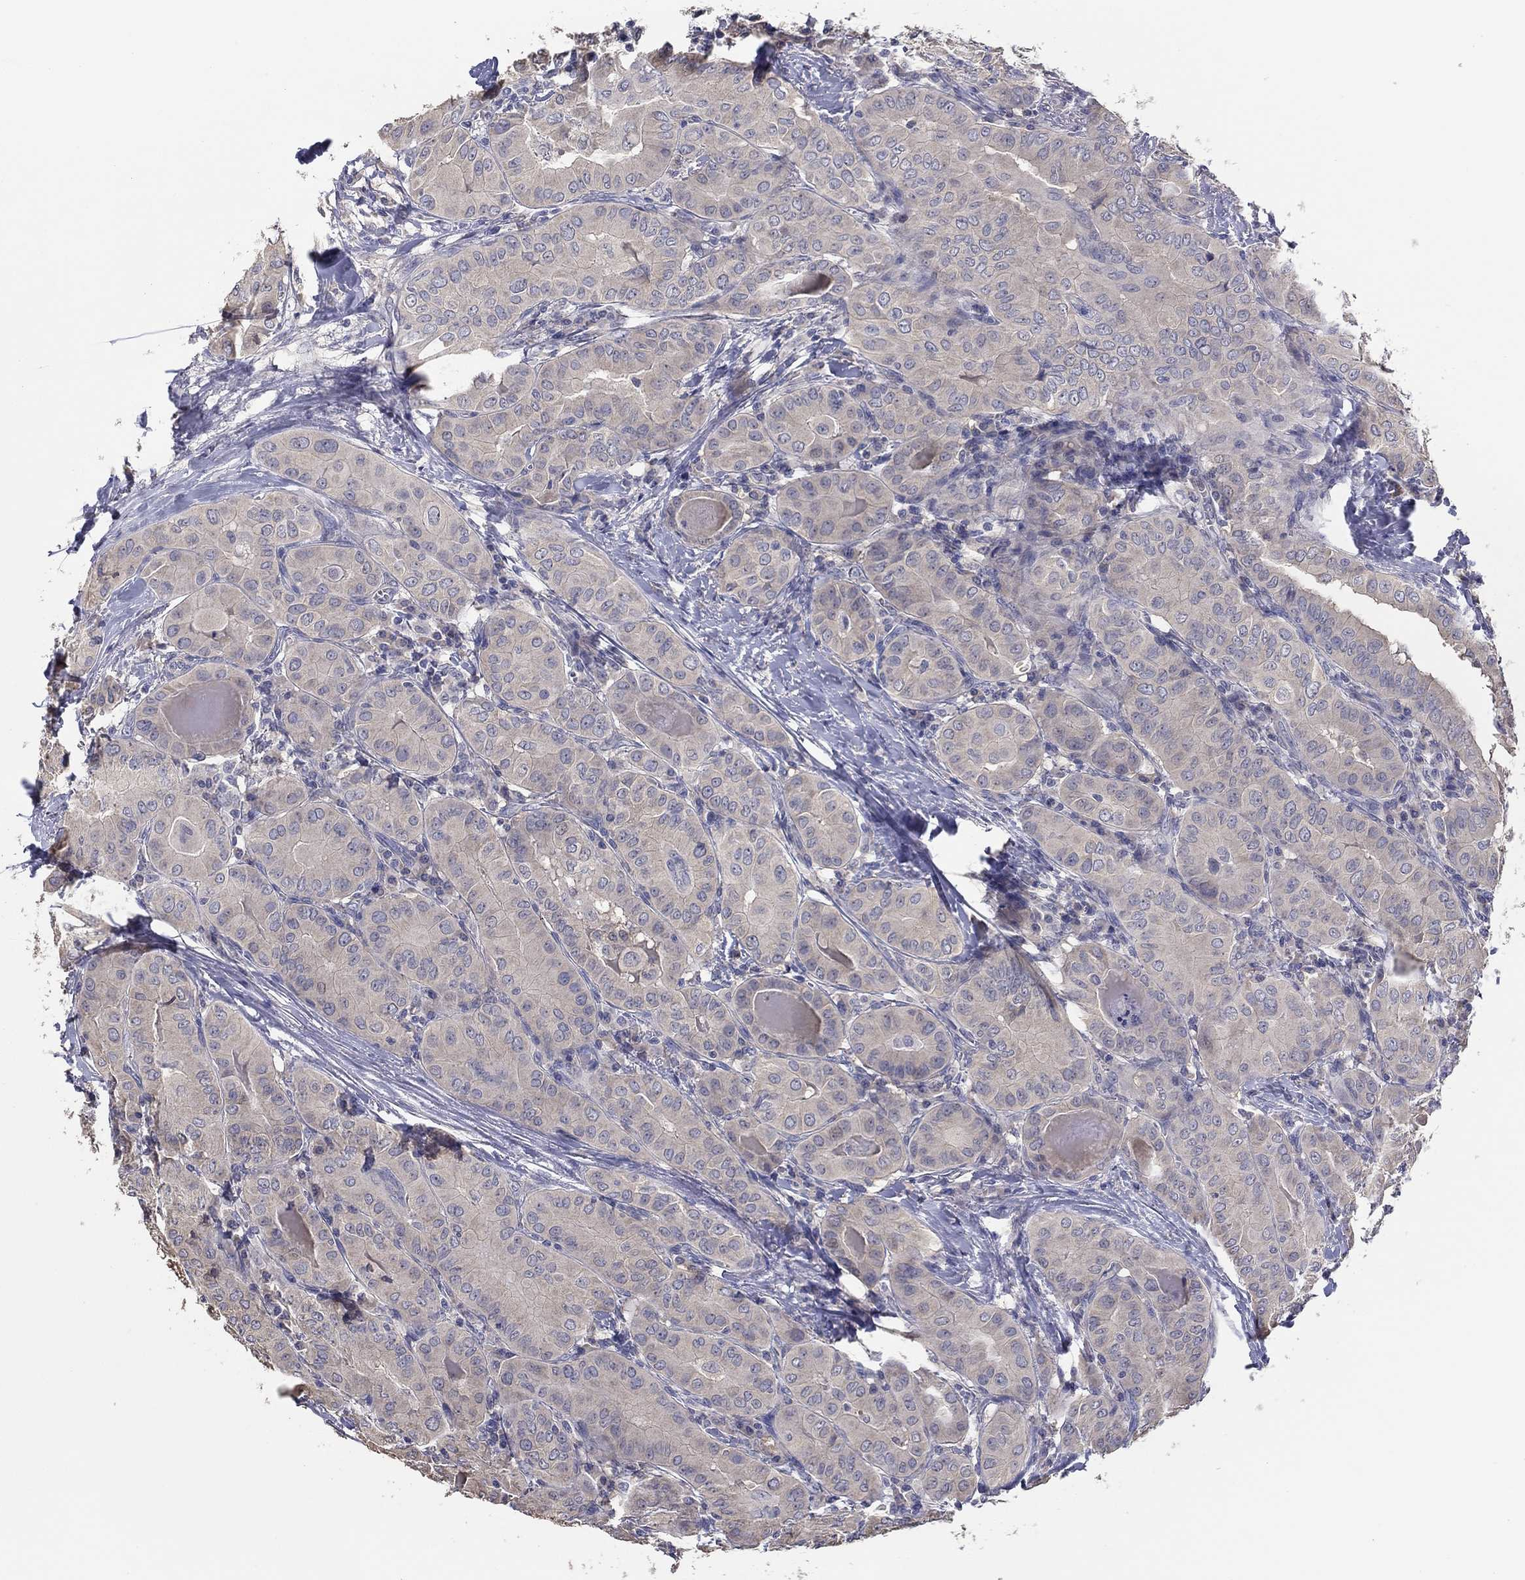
{"staining": {"intensity": "negative", "quantity": "none", "location": "none"}, "tissue": "thyroid cancer", "cell_type": "Tumor cells", "image_type": "cancer", "snomed": [{"axis": "morphology", "description": "Papillary adenocarcinoma, NOS"}, {"axis": "topography", "description": "Thyroid gland"}], "caption": "Tumor cells show no significant positivity in thyroid cancer (papillary adenocarcinoma). (DAB immunohistochemistry (IHC) visualized using brightfield microscopy, high magnification).", "gene": "DOCK3", "patient": {"sex": "female", "age": 37}}